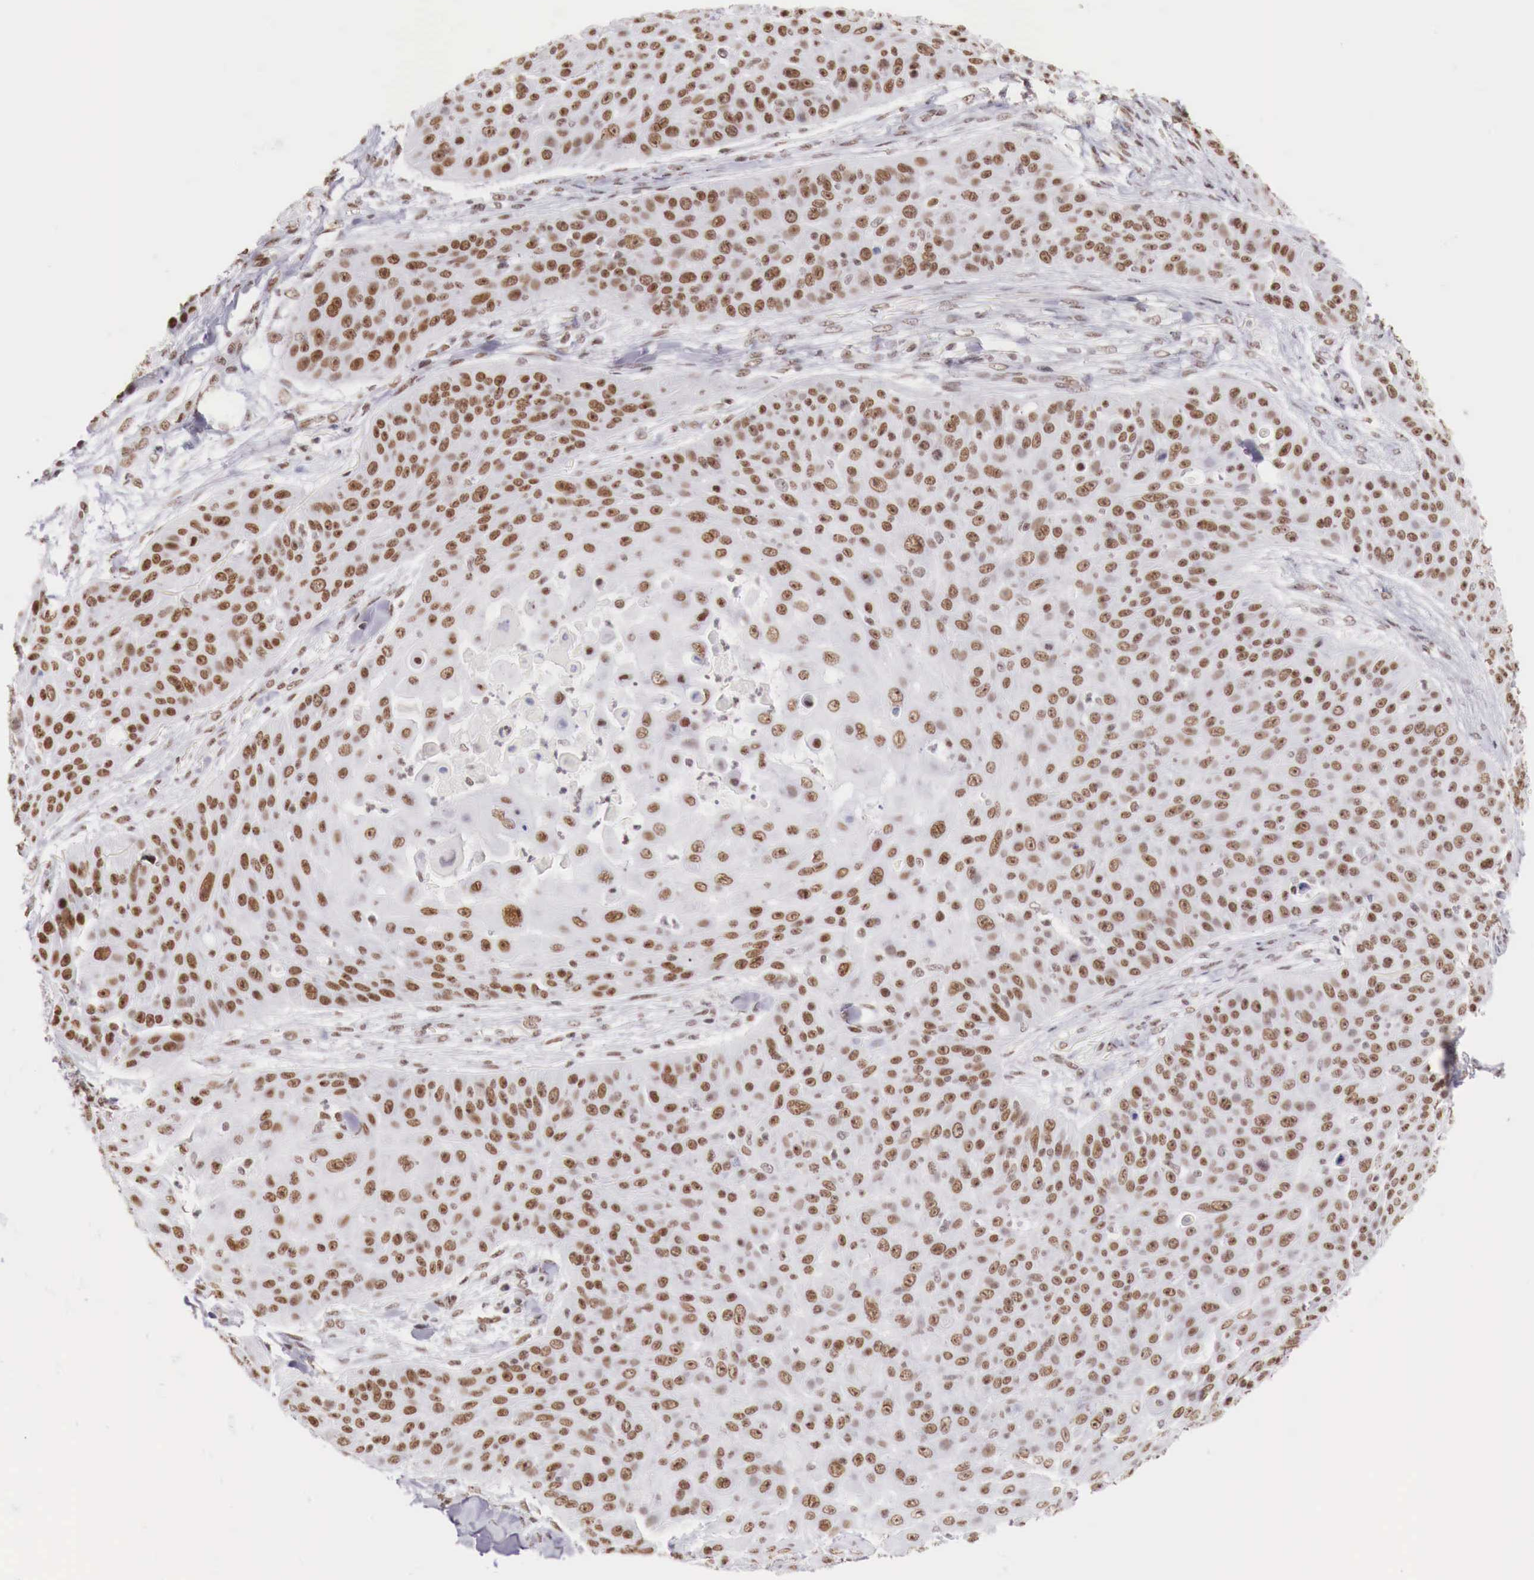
{"staining": {"intensity": "moderate", "quantity": "25%-75%", "location": "nuclear"}, "tissue": "skin cancer", "cell_type": "Tumor cells", "image_type": "cancer", "snomed": [{"axis": "morphology", "description": "Squamous cell carcinoma, NOS"}, {"axis": "topography", "description": "Skin"}], "caption": "Squamous cell carcinoma (skin) was stained to show a protein in brown. There is medium levels of moderate nuclear expression in about 25%-75% of tumor cells.", "gene": "PHF14", "patient": {"sex": "male", "age": 82}}